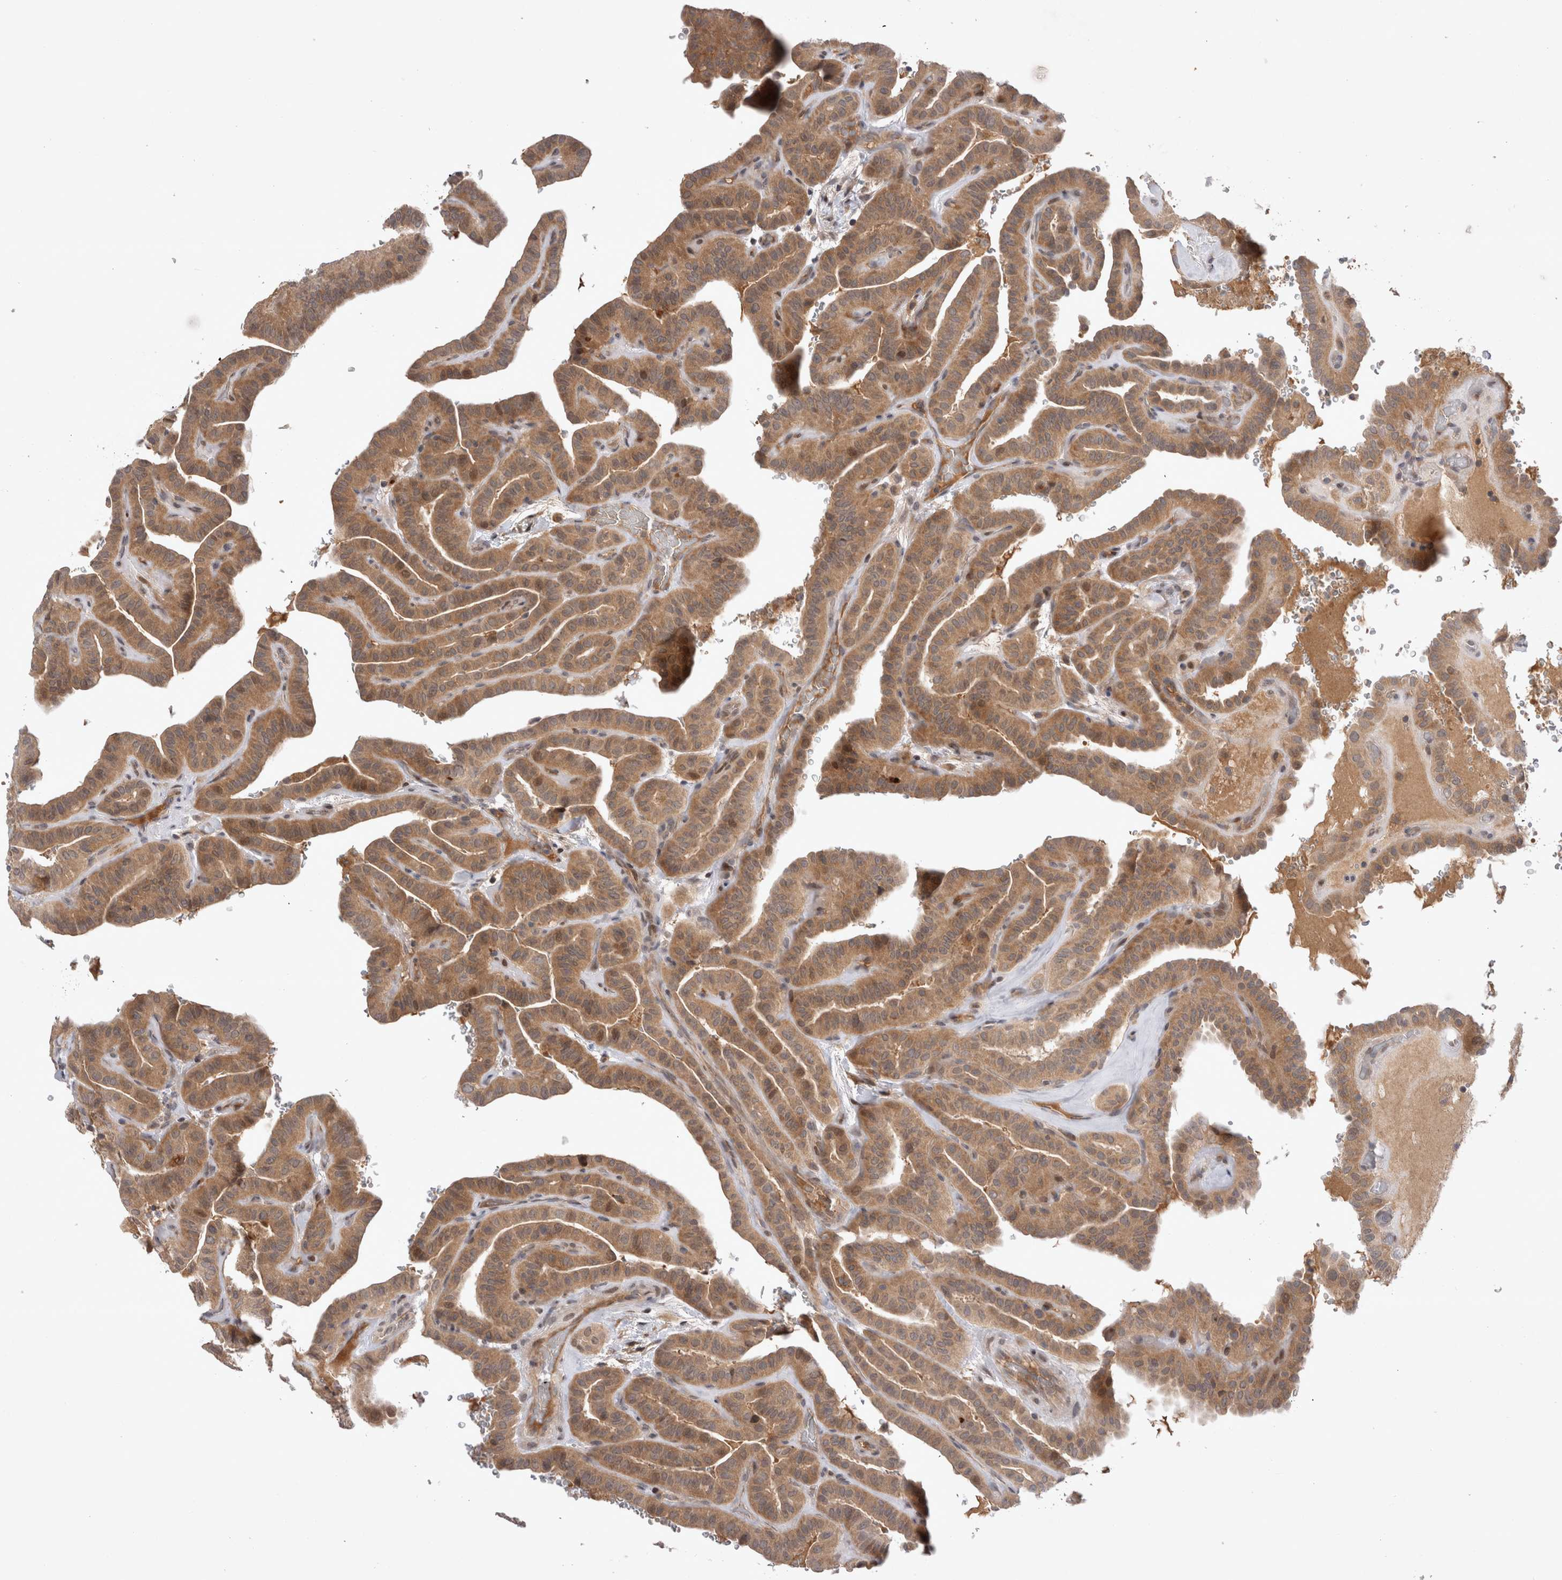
{"staining": {"intensity": "moderate", "quantity": ">75%", "location": "cytoplasmic/membranous"}, "tissue": "thyroid cancer", "cell_type": "Tumor cells", "image_type": "cancer", "snomed": [{"axis": "morphology", "description": "Papillary adenocarcinoma, NOS"}, {"axis": "topography", "description": "Thyroid gland"}], "caption": "IHC (DAB) staining of thyroid cancer exhibits moderate cytoplasmic/membranous protein staining in approximately >75% of tumor cells. The protein is stained brown, and the nuclei are stained in blue (DAB IHC with brightfield microscopy, high magnification).", "gene": "PLEKHM1", "patient": {"sex": "male", "age": 77}}